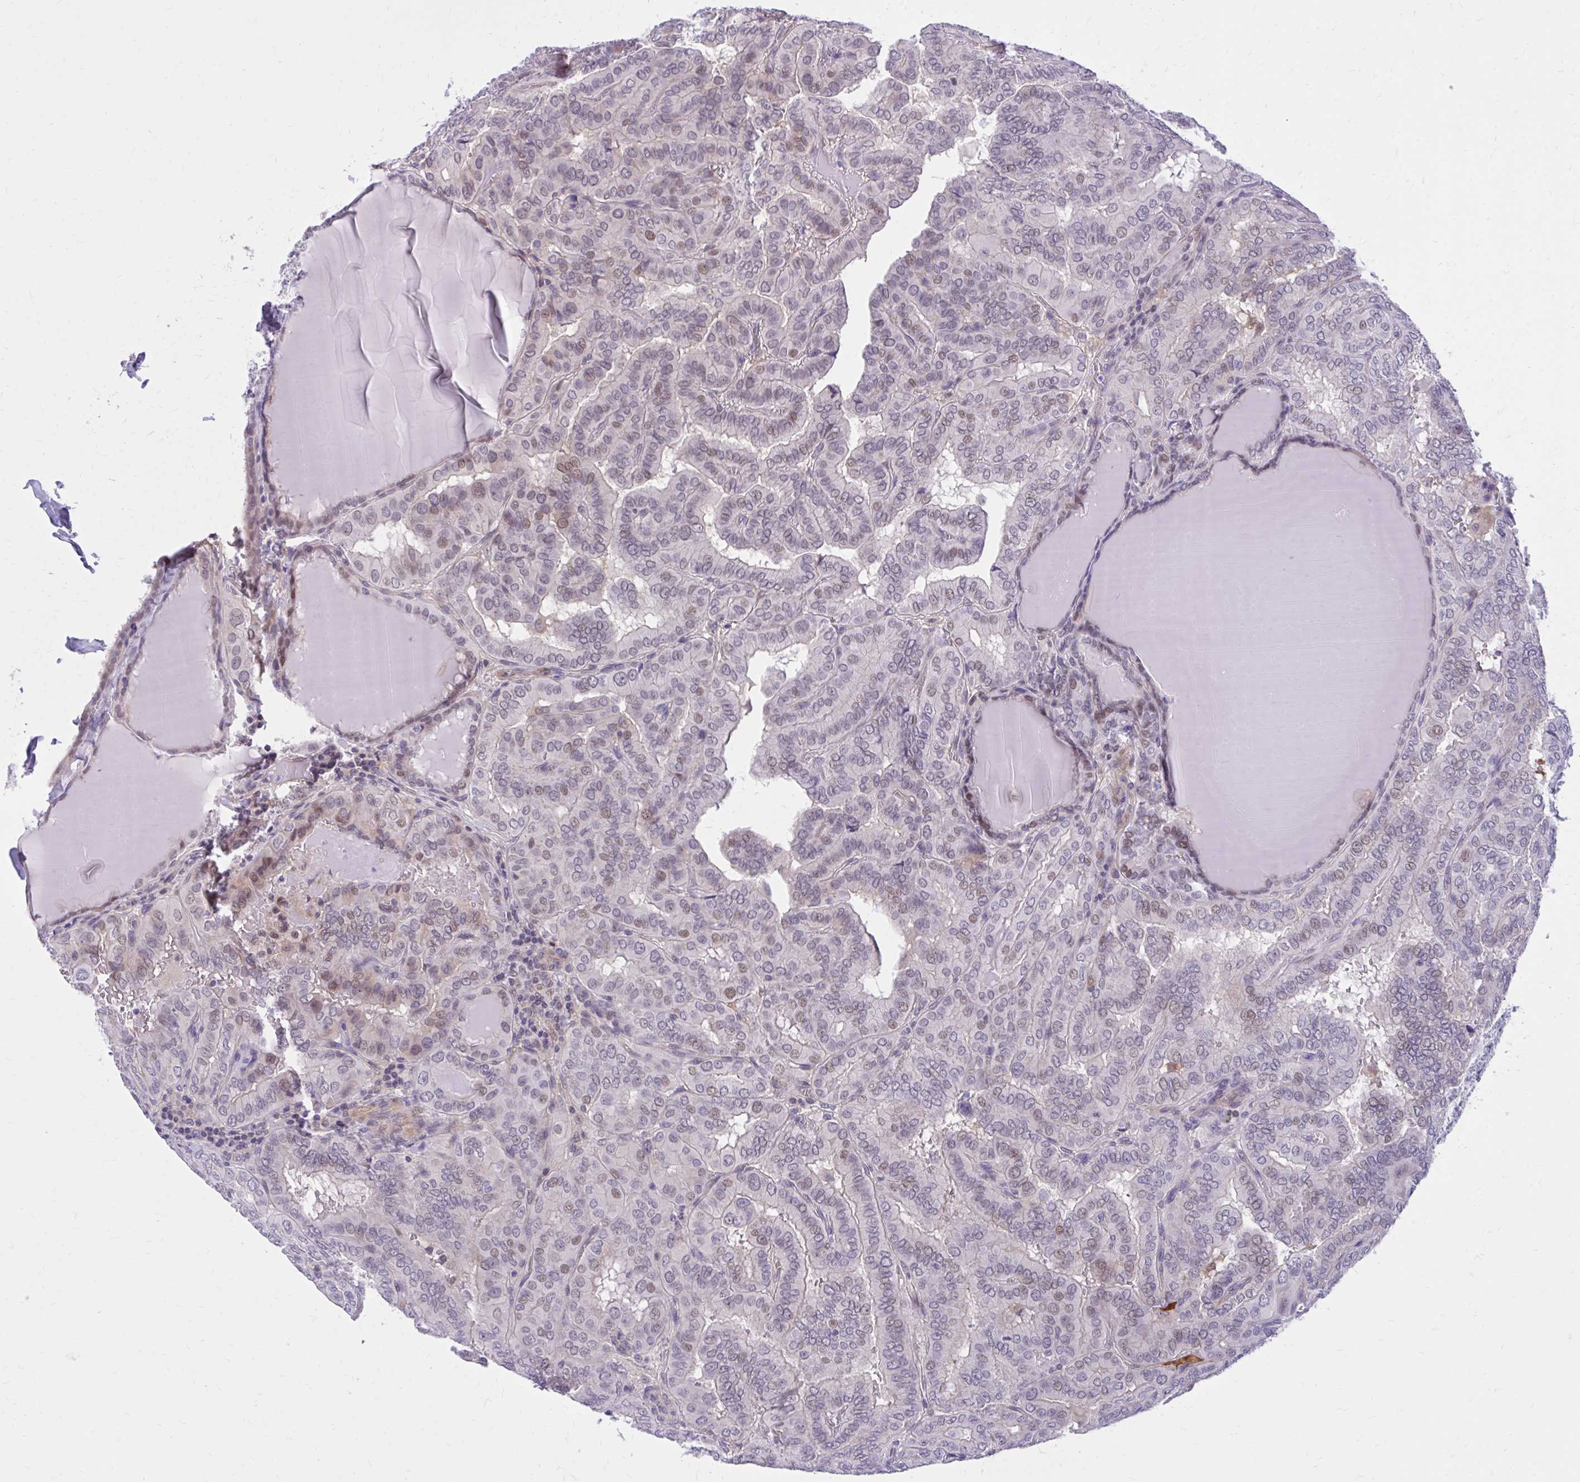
{"staining": {"intensity": "weak", "quantity": "25%-75%", "location": "nuclear"}, "tissue": "thyroid cancer", "cell_type": "Tumor cells", "image_type": "cancer", "snomed": [{"axis": "morphology", "description": "Papillary adenocarcinoma, NOS"}, {"axis": "topography", "description": "Thyroid gland"}], "caption": "Papillary adenocarcinoma (thyroid) was stained to show a protein in brown. There is low levels of weak nuclear positivity in approximately 25%-75% of tumor cells.", "gene": "ZBTB25", "patient": {"sex": "female", "age": 46}}